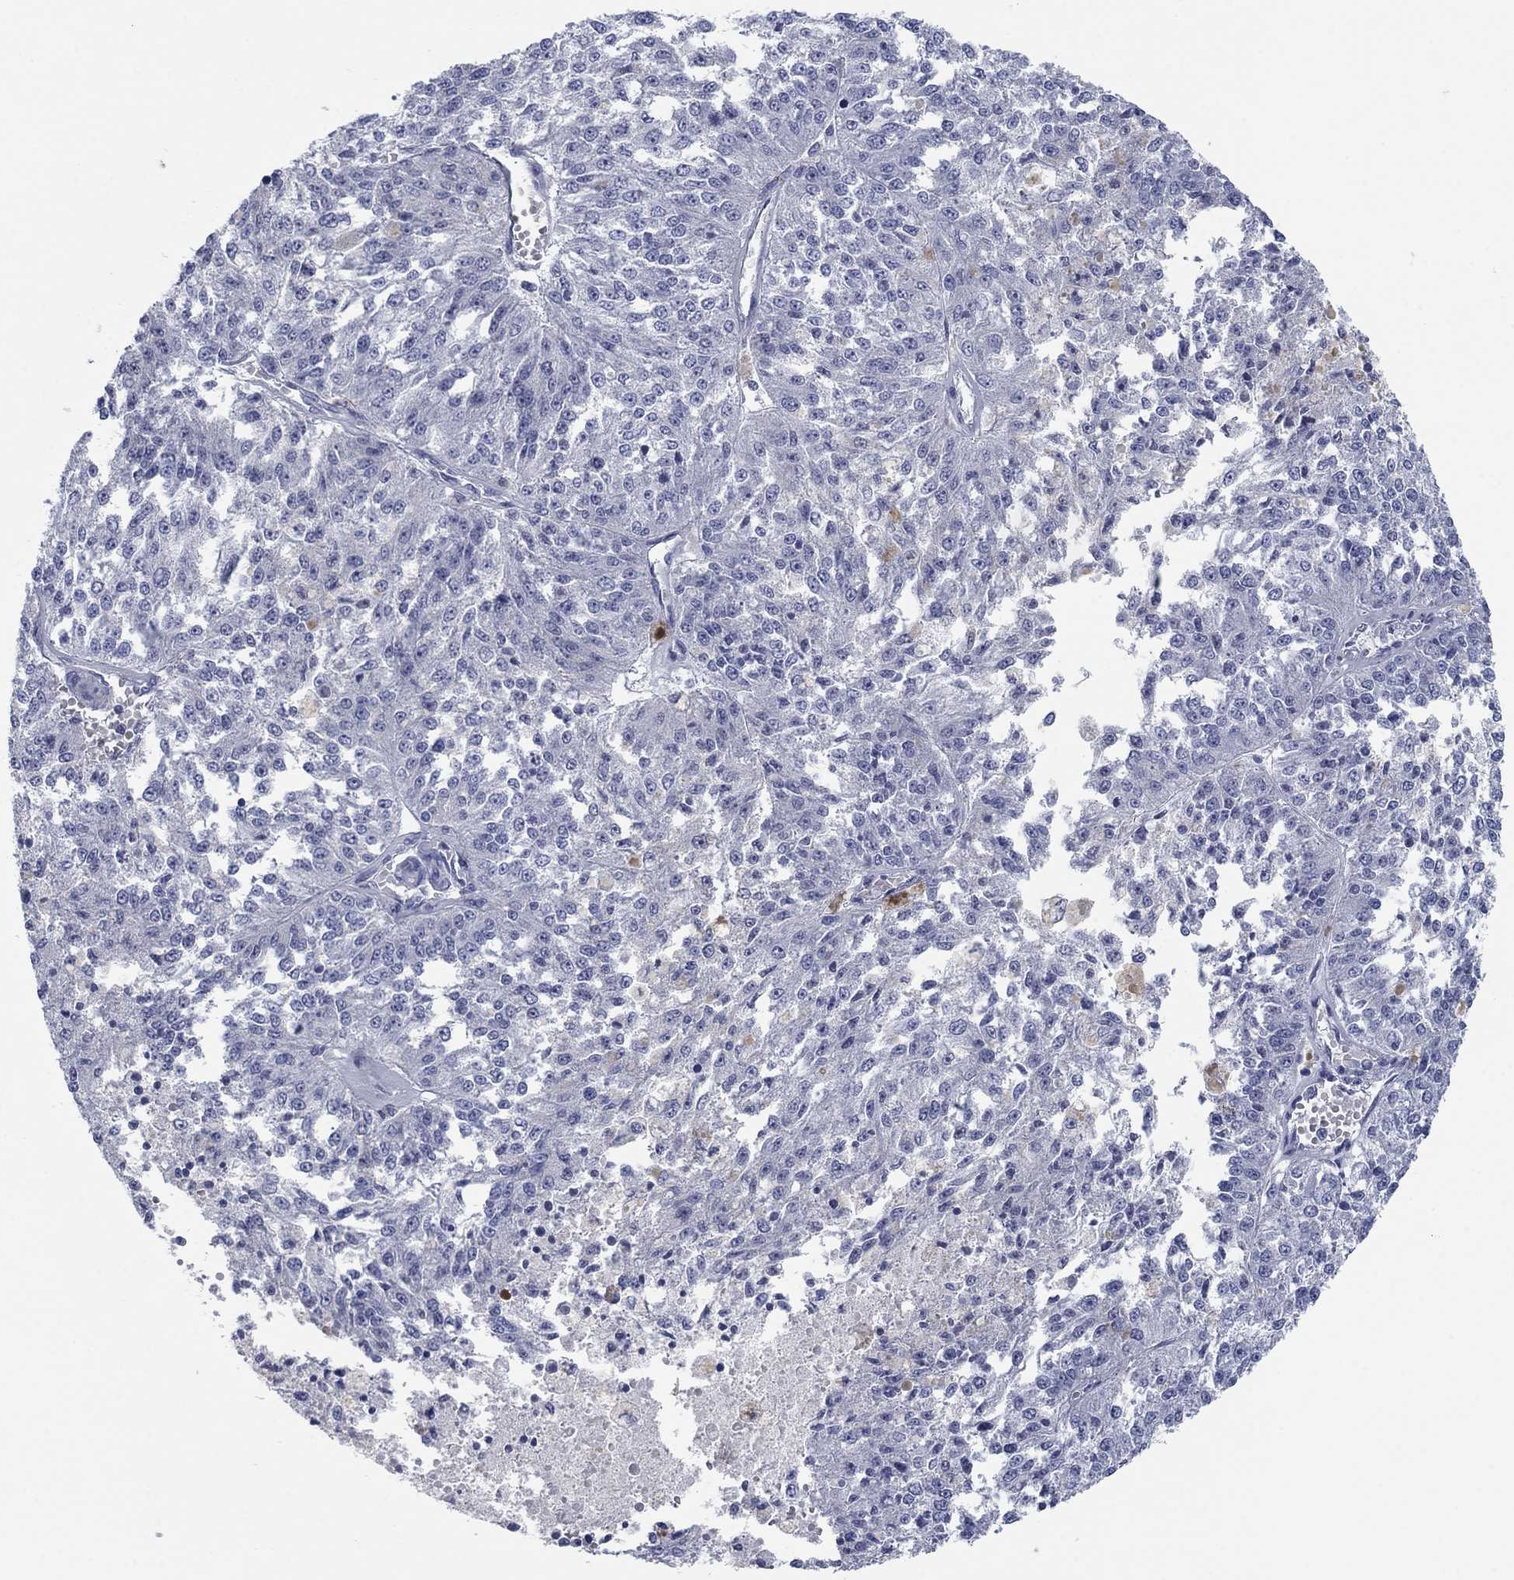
{"staining": {"intensity": "negative", "quantity": "none", "location": "none"}, "tissue": "melanoma", "cell_type": "Tumor cells", "image_type": "cancer", "snomed": [{"axis": "morphology", "description": "Malignant melanoma, Metastatic site"}, {"axis": "topography", "description": "Lymph node"}], "caption": "Histopathology image shows no protein staining in tumor cells of malignant melanoma (metastatic site) tissue.", "gene": "APOC3", "patient": {"sex": "female", "age": 64}}